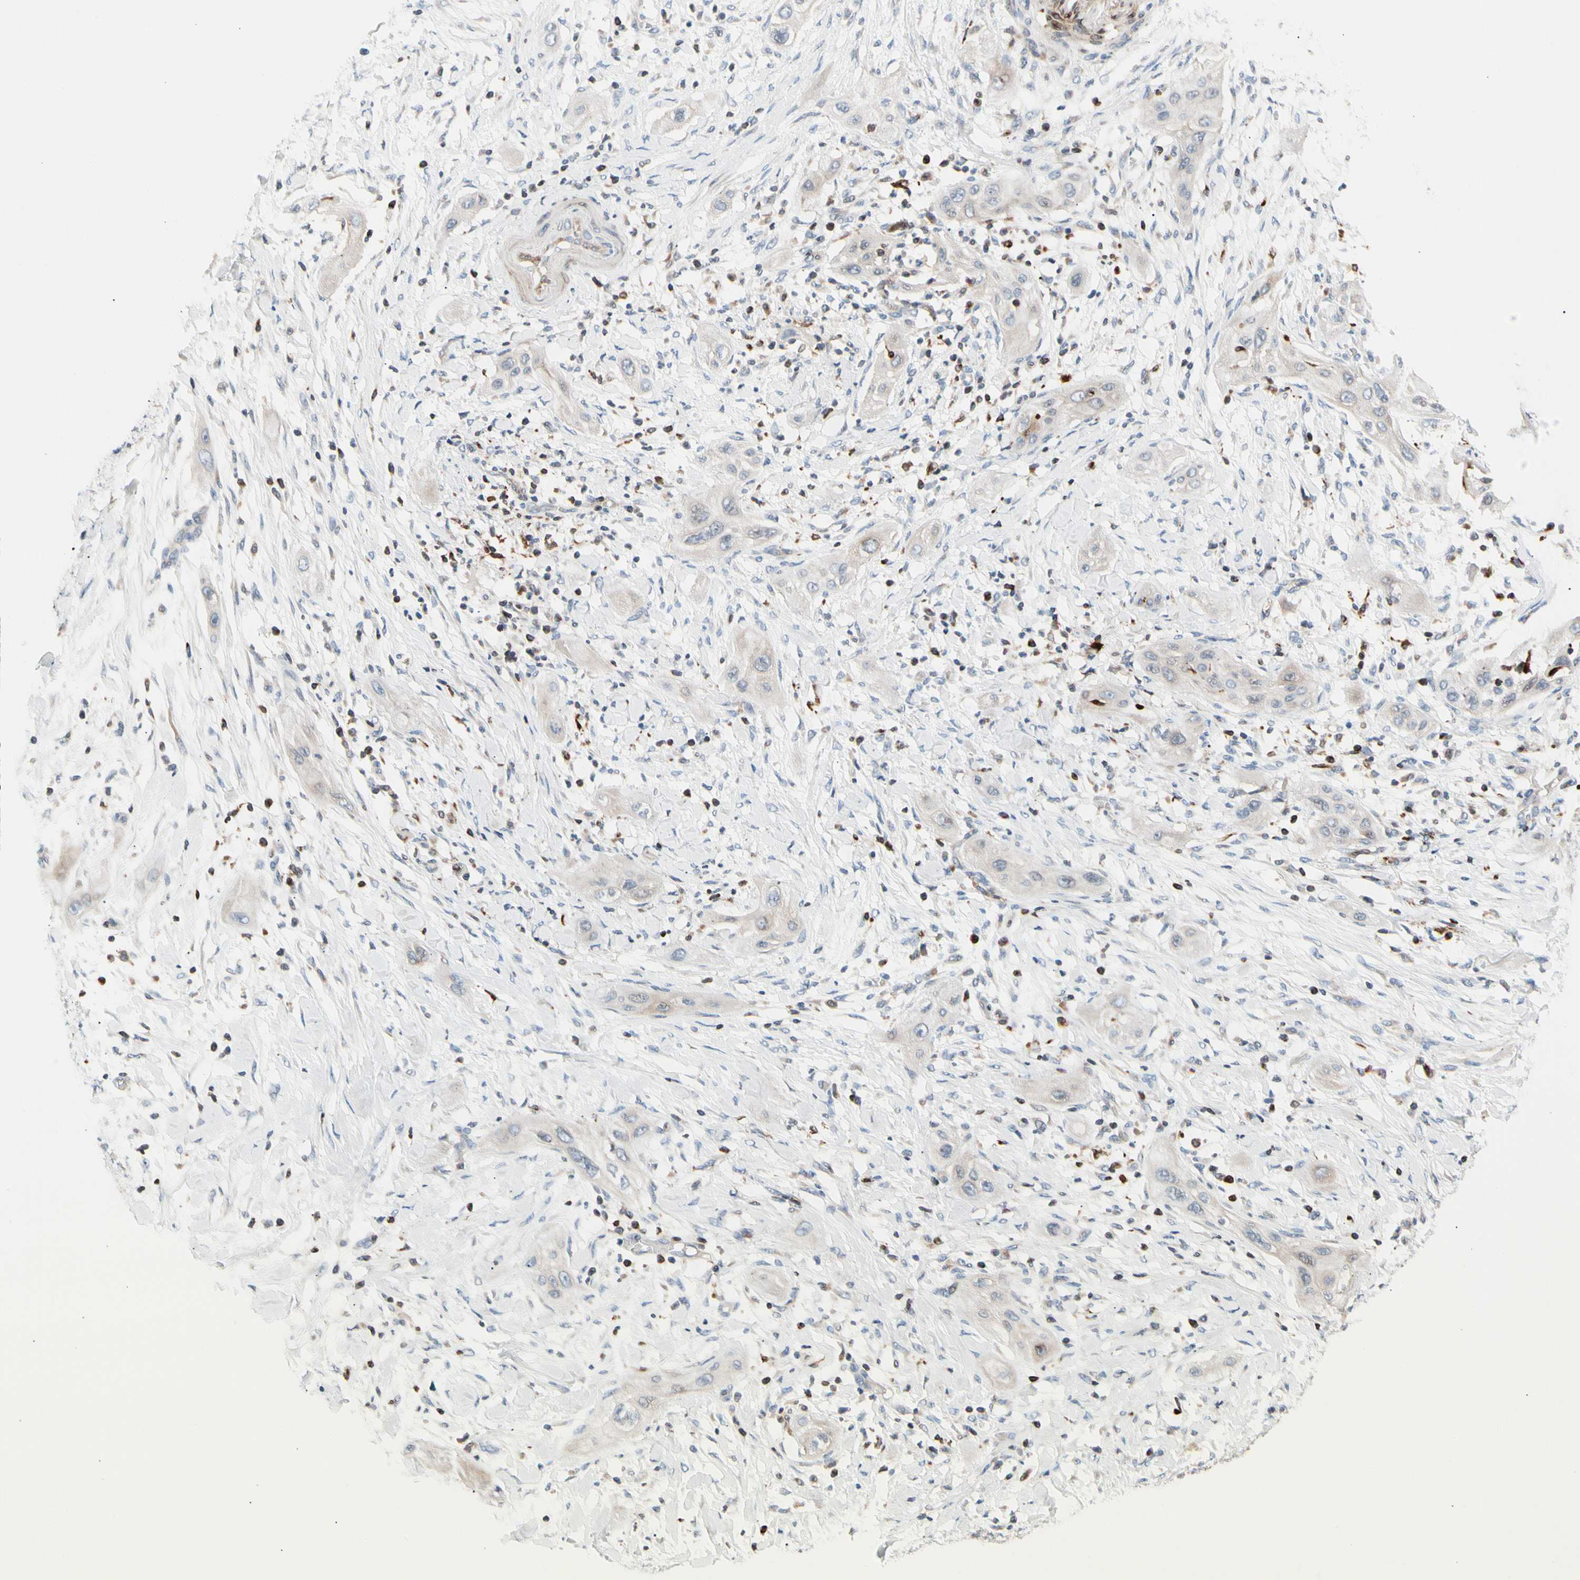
{"staining": {"intensity": "negative", "quantity": "none", "location": "none"}, "tissue": "lung cancer", "cell_type": "Tumor cells", "image_type": "cancer", "snomed": [{"axis": "morphology", "description": "Squamous cell carcinoma, NOS"}, {"axis": "topography", "description": "Lung"}], "caption": "There is no significant positivity in tumor cells of lung cancer (squamous cell carcinoma).", "gene": "MAP3K3", "patient": {"sex": "female", "age": 47}}